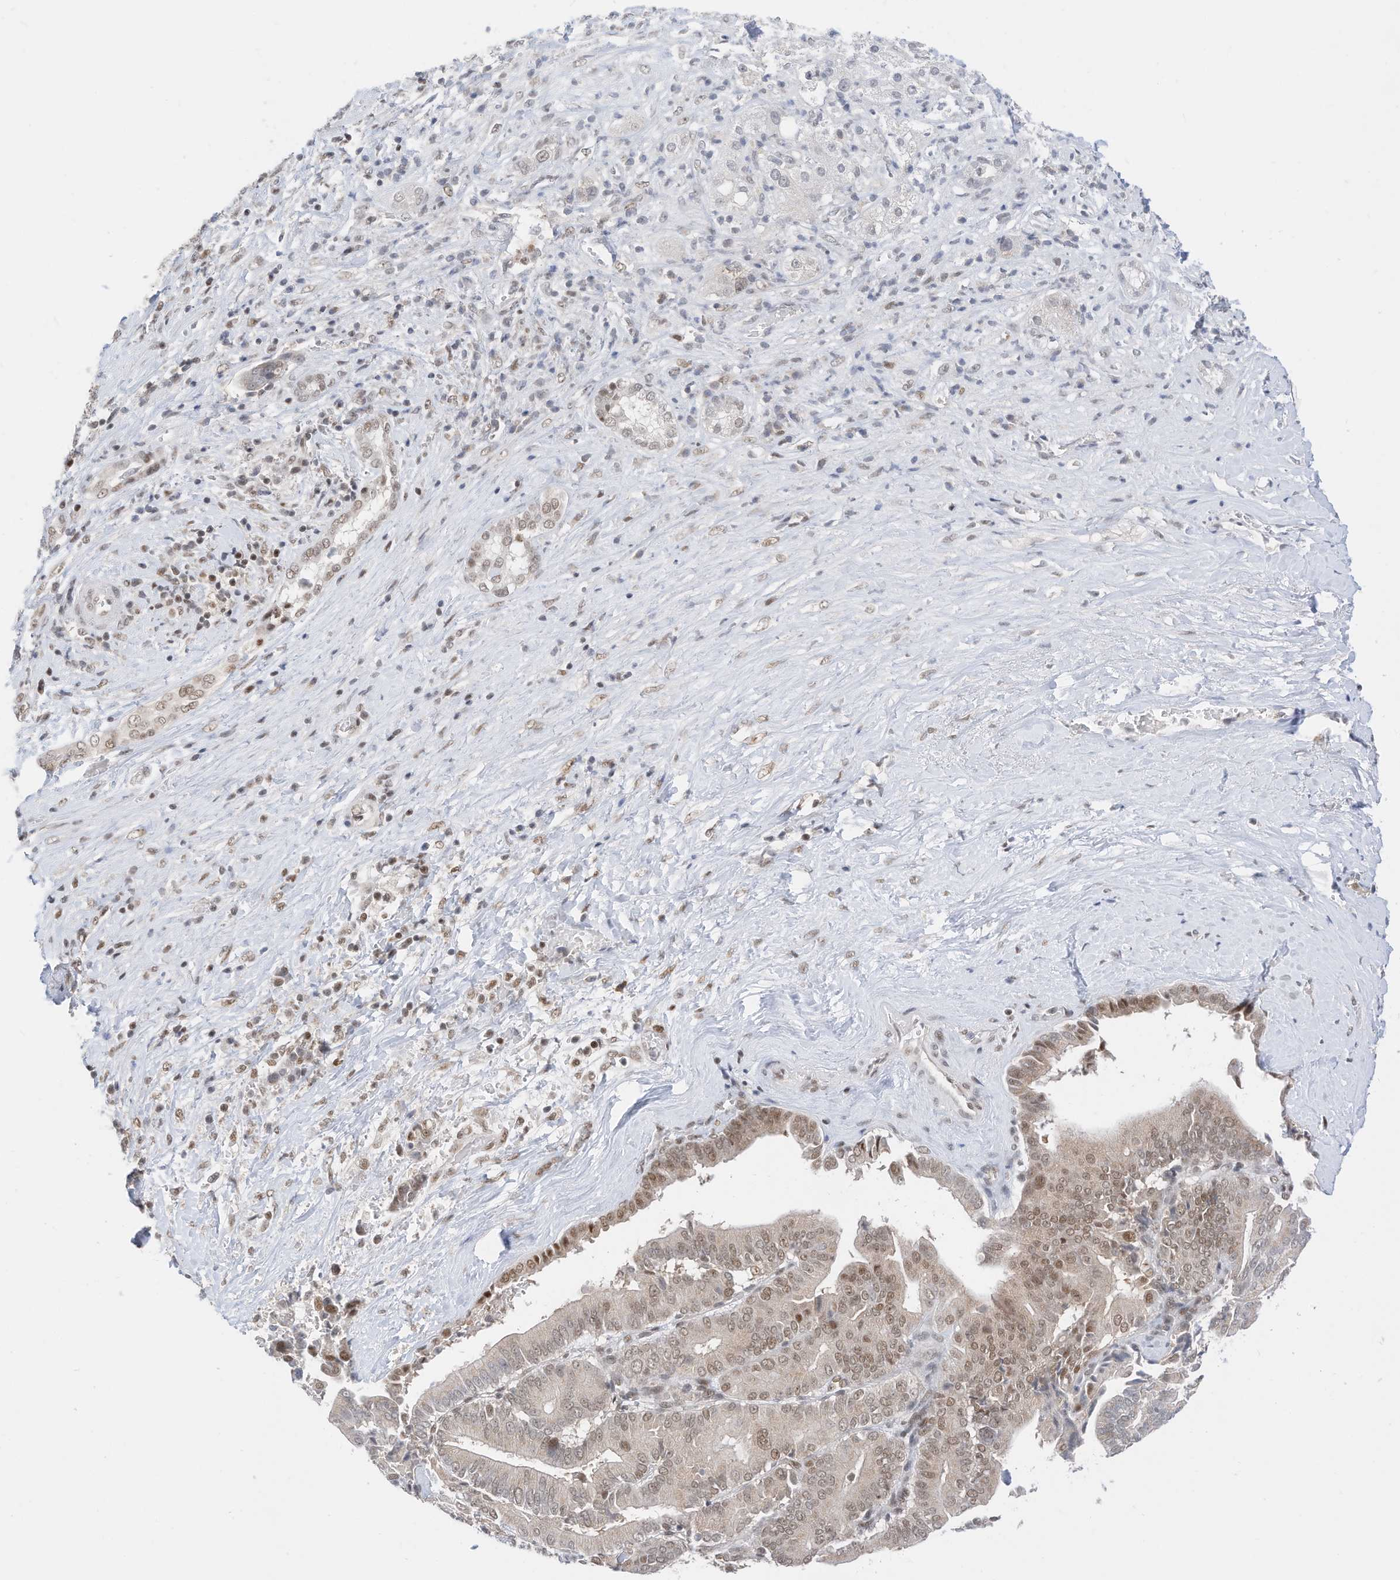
{"staining": {"intensity": "moderate", "quantity": "25%-75%", "location": "nuclear"}, "tissue": "liver cancer", "cell_type": "Tumor cells", "image_type": "cancer", "snomed": [{"axis": "morphology", "description": "Cholangiocarcinoma"}, {"axis": "topography", "description": "Liver"}], "caption": "Liver cancer stained with a protein marker exhibits moderate staining in tumor cells.", "gene": "OGT", "patient": {"sex": "female", "age": 75}}